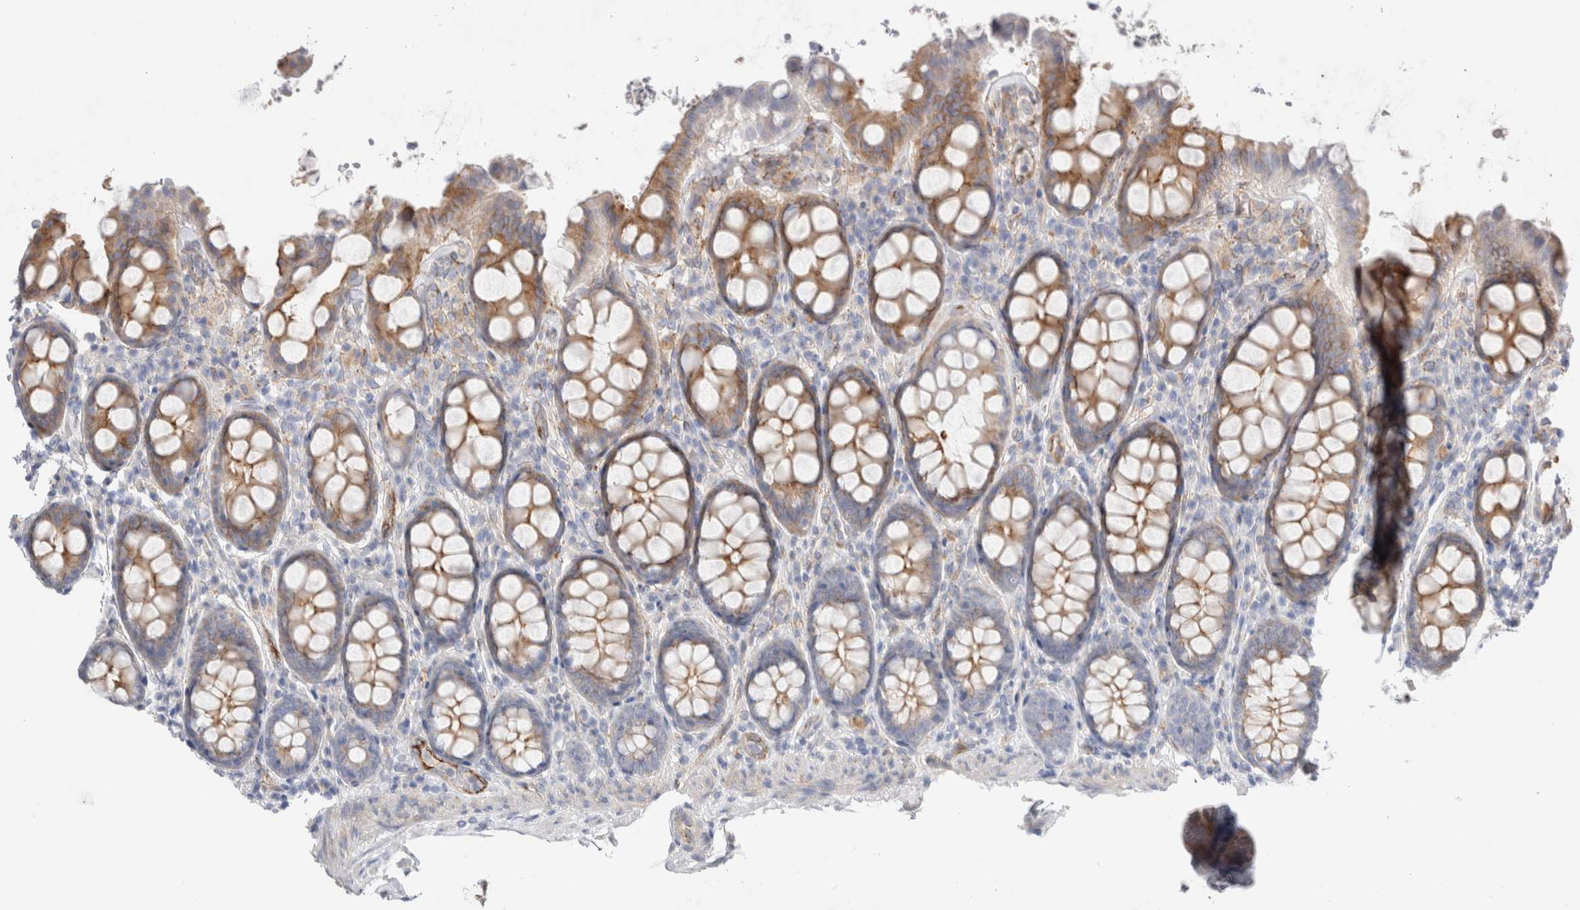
{"staining": {"intensity": "weak", "quantity": "25%-75%", "location": "cytoplasmic/membranous"}, "tissue": "colon", "cell_type": "Endothelial cells", "image_type": "normal", "snomed": [{"axis": "morphology", "description": "Normal tissue, NOS"}, {"axis": "topography", "description": "Colon"}, {"axis": "topography", "description": "Peripheral nerve tissue"}], "caption": "Brown immunohistochemical staining in benign human colon reveals weak cytoplasmic/membranous staining in approximately 25%-75% of endothelial cells.", "gene": "CNPY4", "patient": {"sex": "female", "age": 61}}